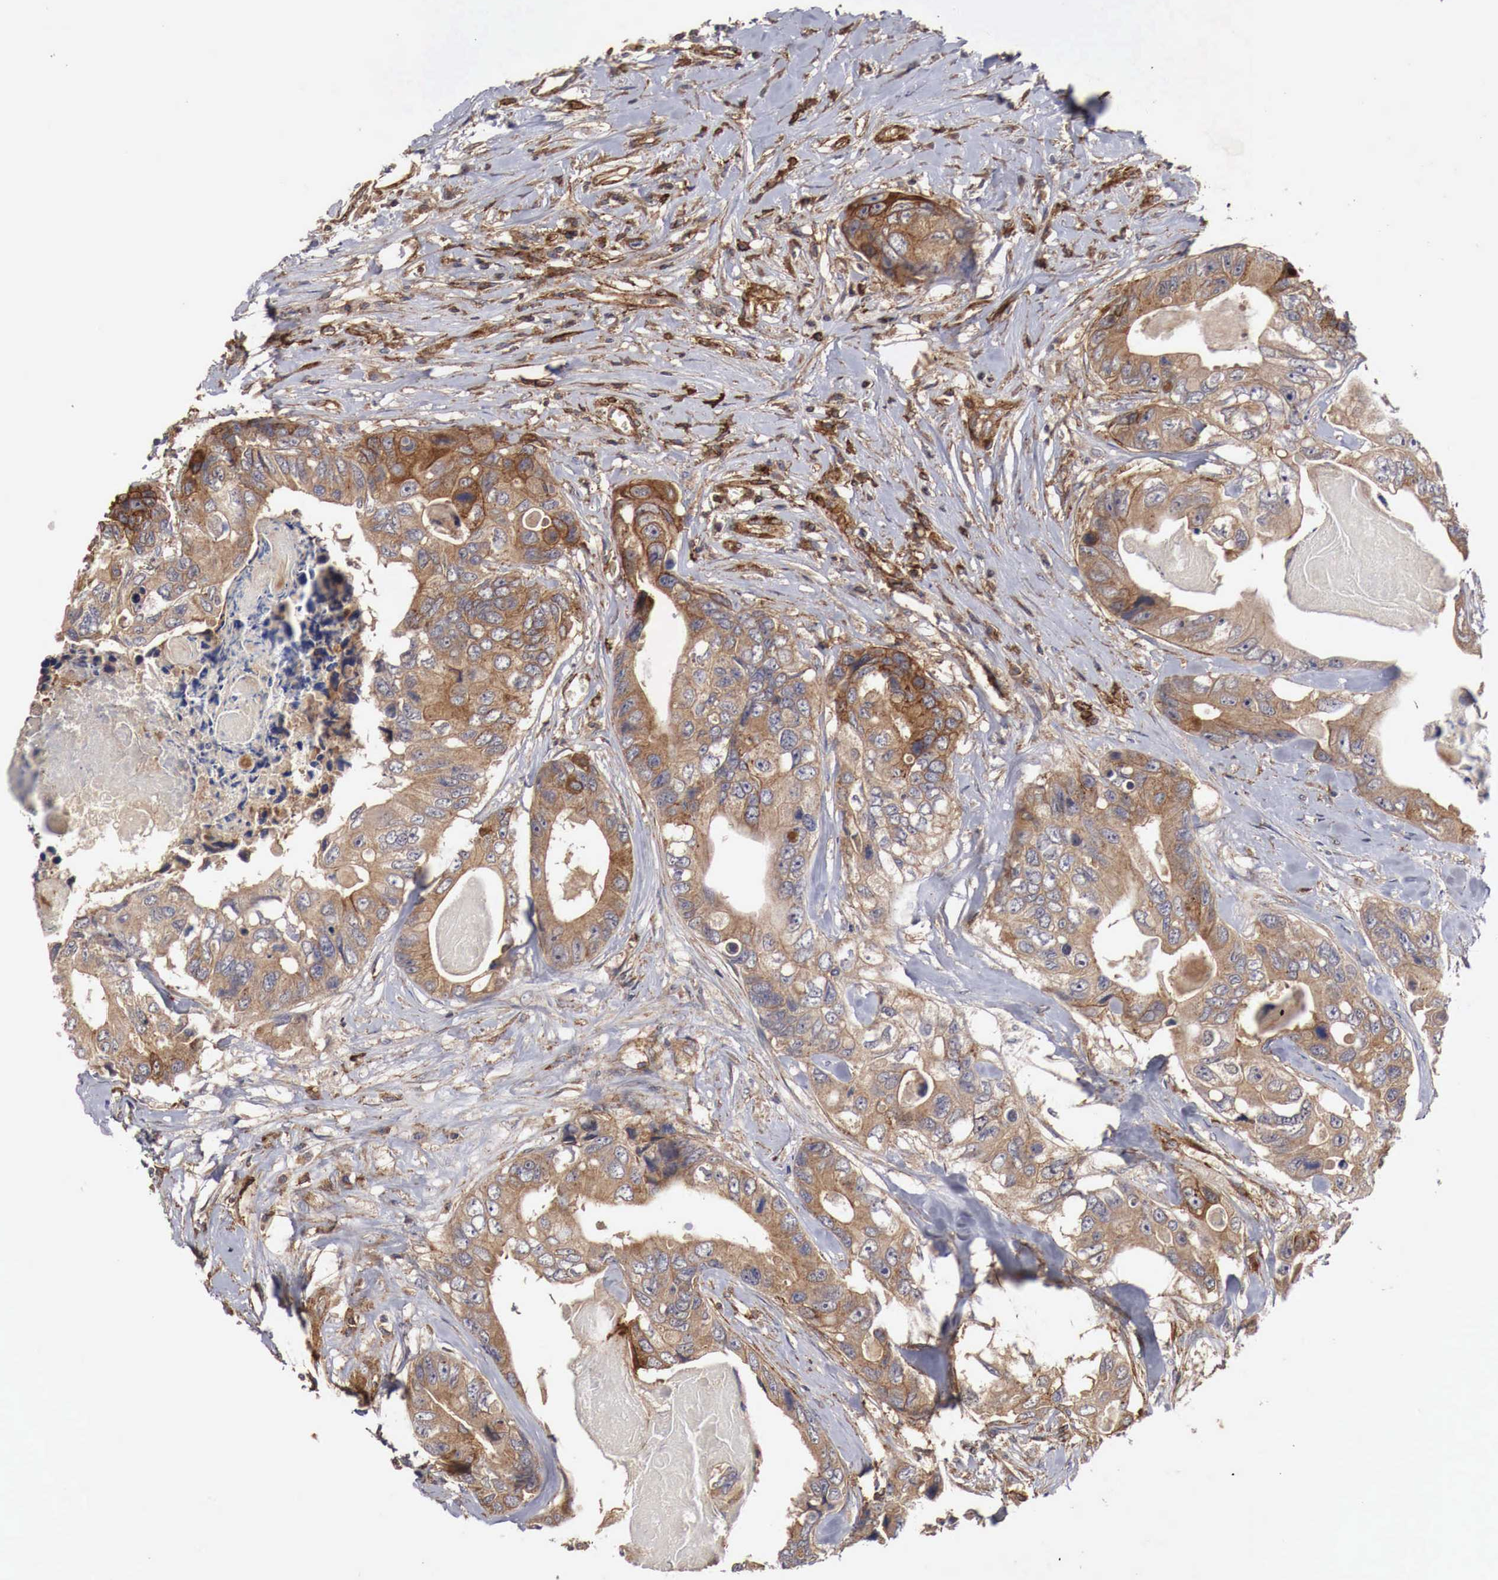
{"staining": {"intensity": "moderate", "quantity": ">75%", "location": "cytoplasmic/membranous"}, "tissue": "colorectal cancer", "cell_type": "Tumor cells", "image_type": "cancer", "snomed": [{"axis": "morphology", "description": "Adenocarcinoma, NOS"}, {"axis": "topography", "description": "Colon"}], "caption": "Immunohistochemistry image of neoplastic tissue: human colorectal cancer stained using immunohistochemistry (IHC) displays medium levels of moderate protein expression localized specifically in the cytoplasmic/membranous of tumor cells, appearing as a cytoplasmic/membranous brown color.", "gene": "ARMCX4", "patient": {"sex": "female", "age": 86}}